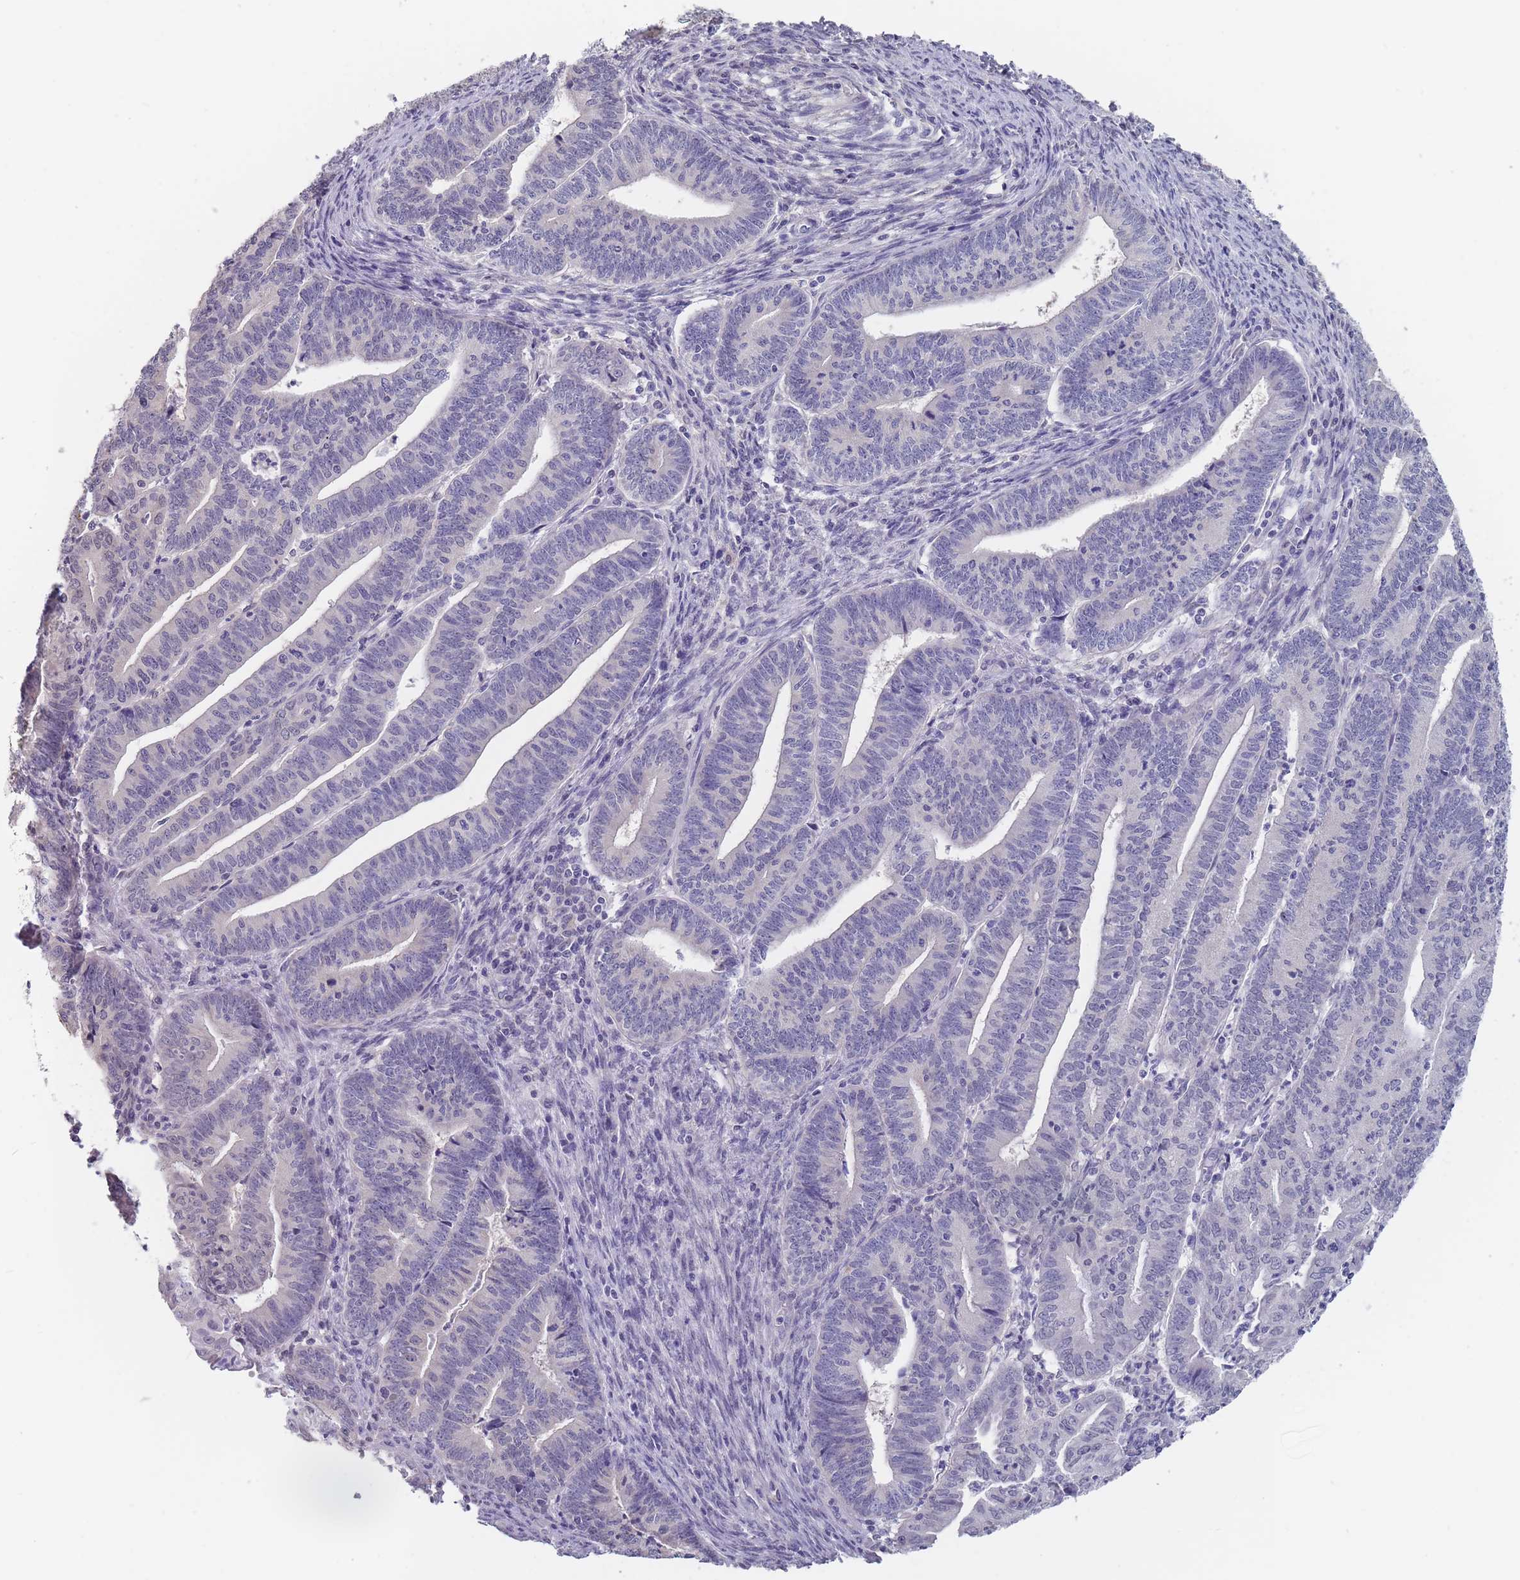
{"staining": {"intensity": "negative", "quantity": "none", "location": "none"}, "tissue": "endometrial cancer", "cell_type": "Tumor cells", "image_type": "cancer", "snomed": [{"axis": "morphology", "description": "Adenocarcinoma, NOS"}, {"axis": "topography", "description": "Endometrium"}], "caption": "Endometrial cancer (adenocarcinoma) stained for a protein using IHC reveals no positivity tumor cells.", "gene": "CYP51A1", "patient": {"sex": "female", "age": 60}}